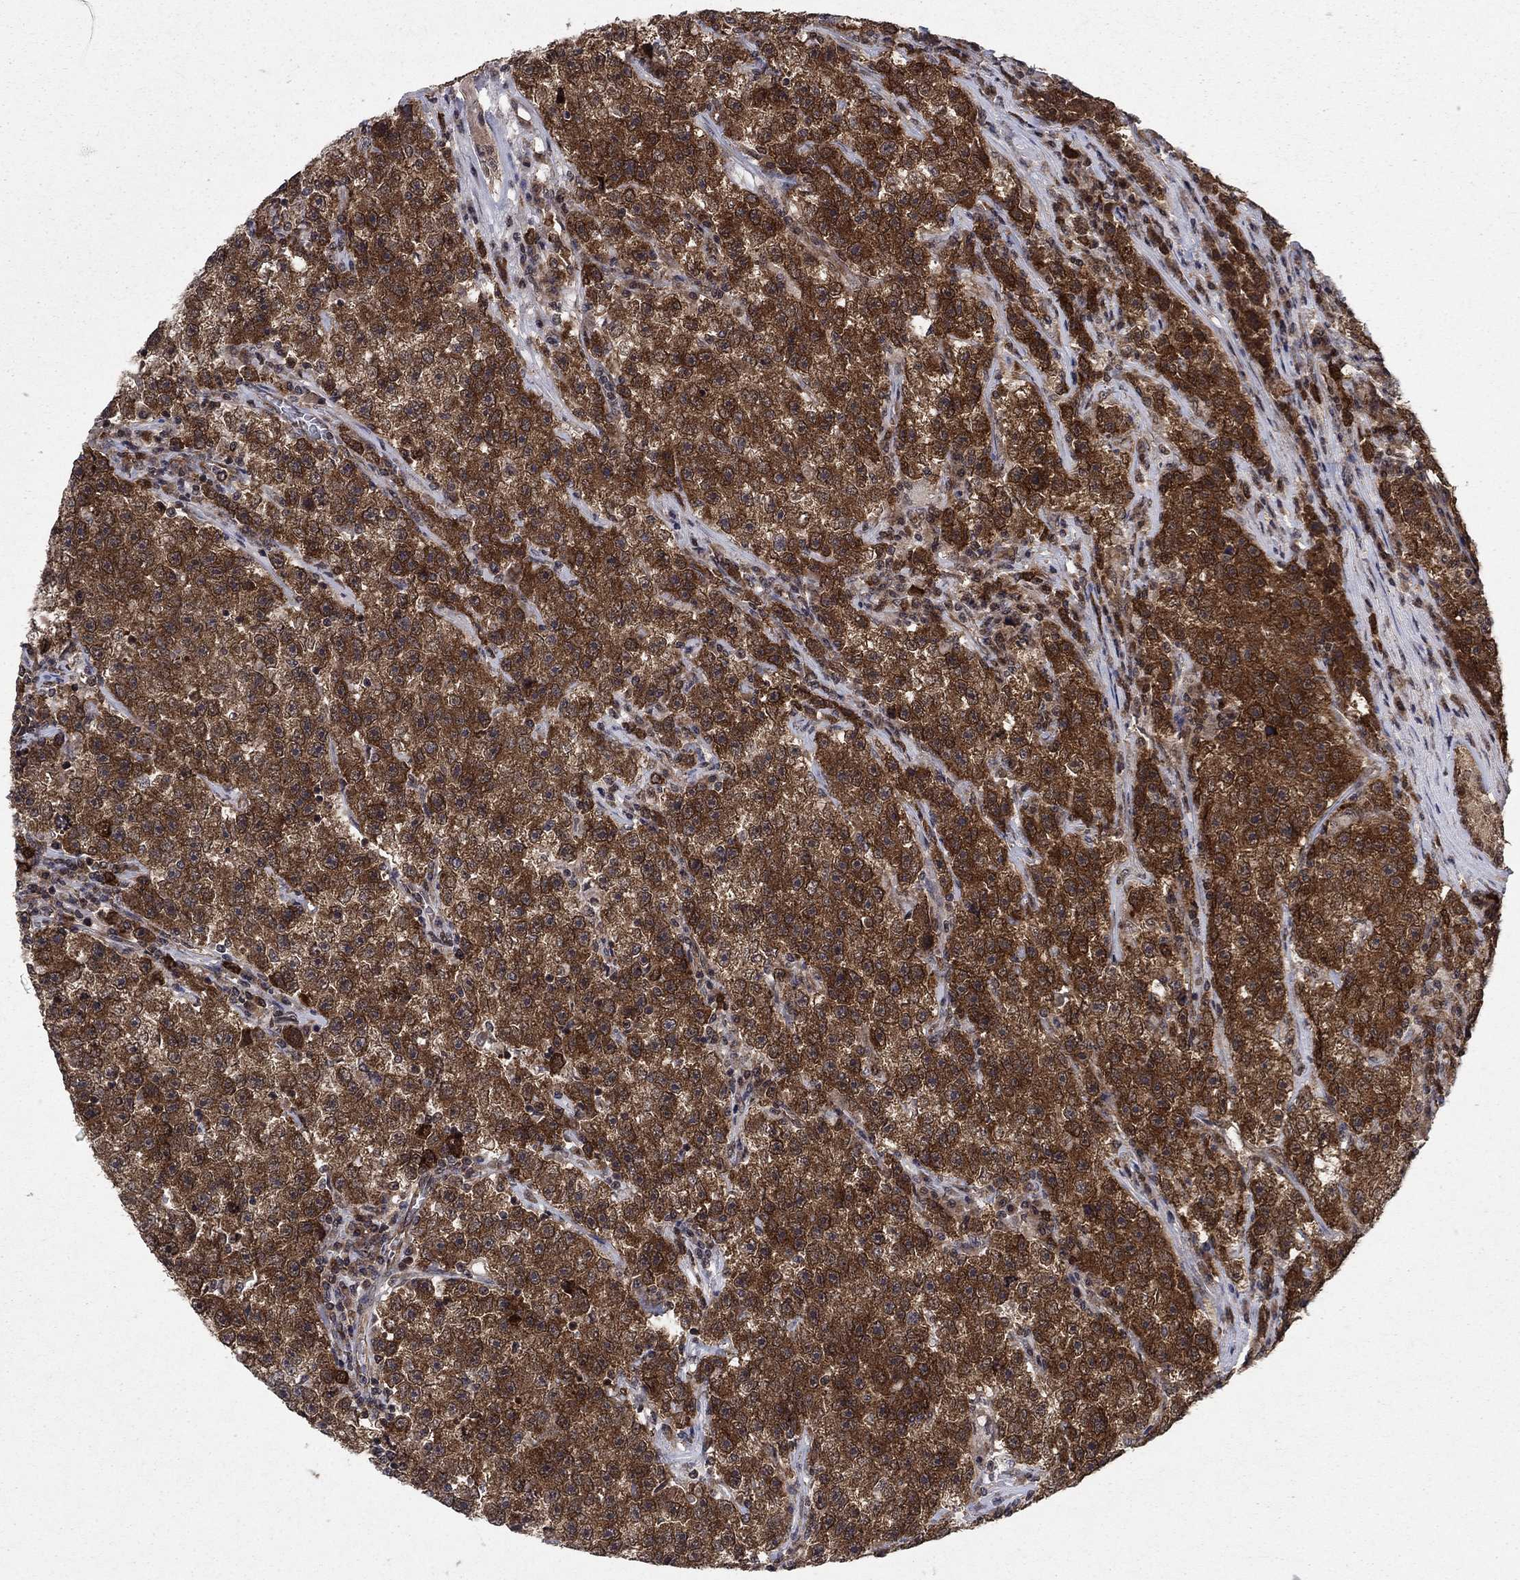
{"staining": {"intensity": "strong", "quantity": ">75%", "location": "cytoplasmic/membranous"}, "tissue": "testis cancer", "cell_type": "Tumor cells", "image_type": "cancer", "snomed": [{"axis": "morphology", "description": "Seminoma, NOS"}, {"axis": "topography", "description": "Testis"}], "caption": "There is high levels of strong cytoplasmic/membranous staining in tumor cells of testis cancer, as demonstrated by immunohistochemical staining (brown color).", "gene": "DNAJA1", "patient": {"sex": "male", "age": 22}}